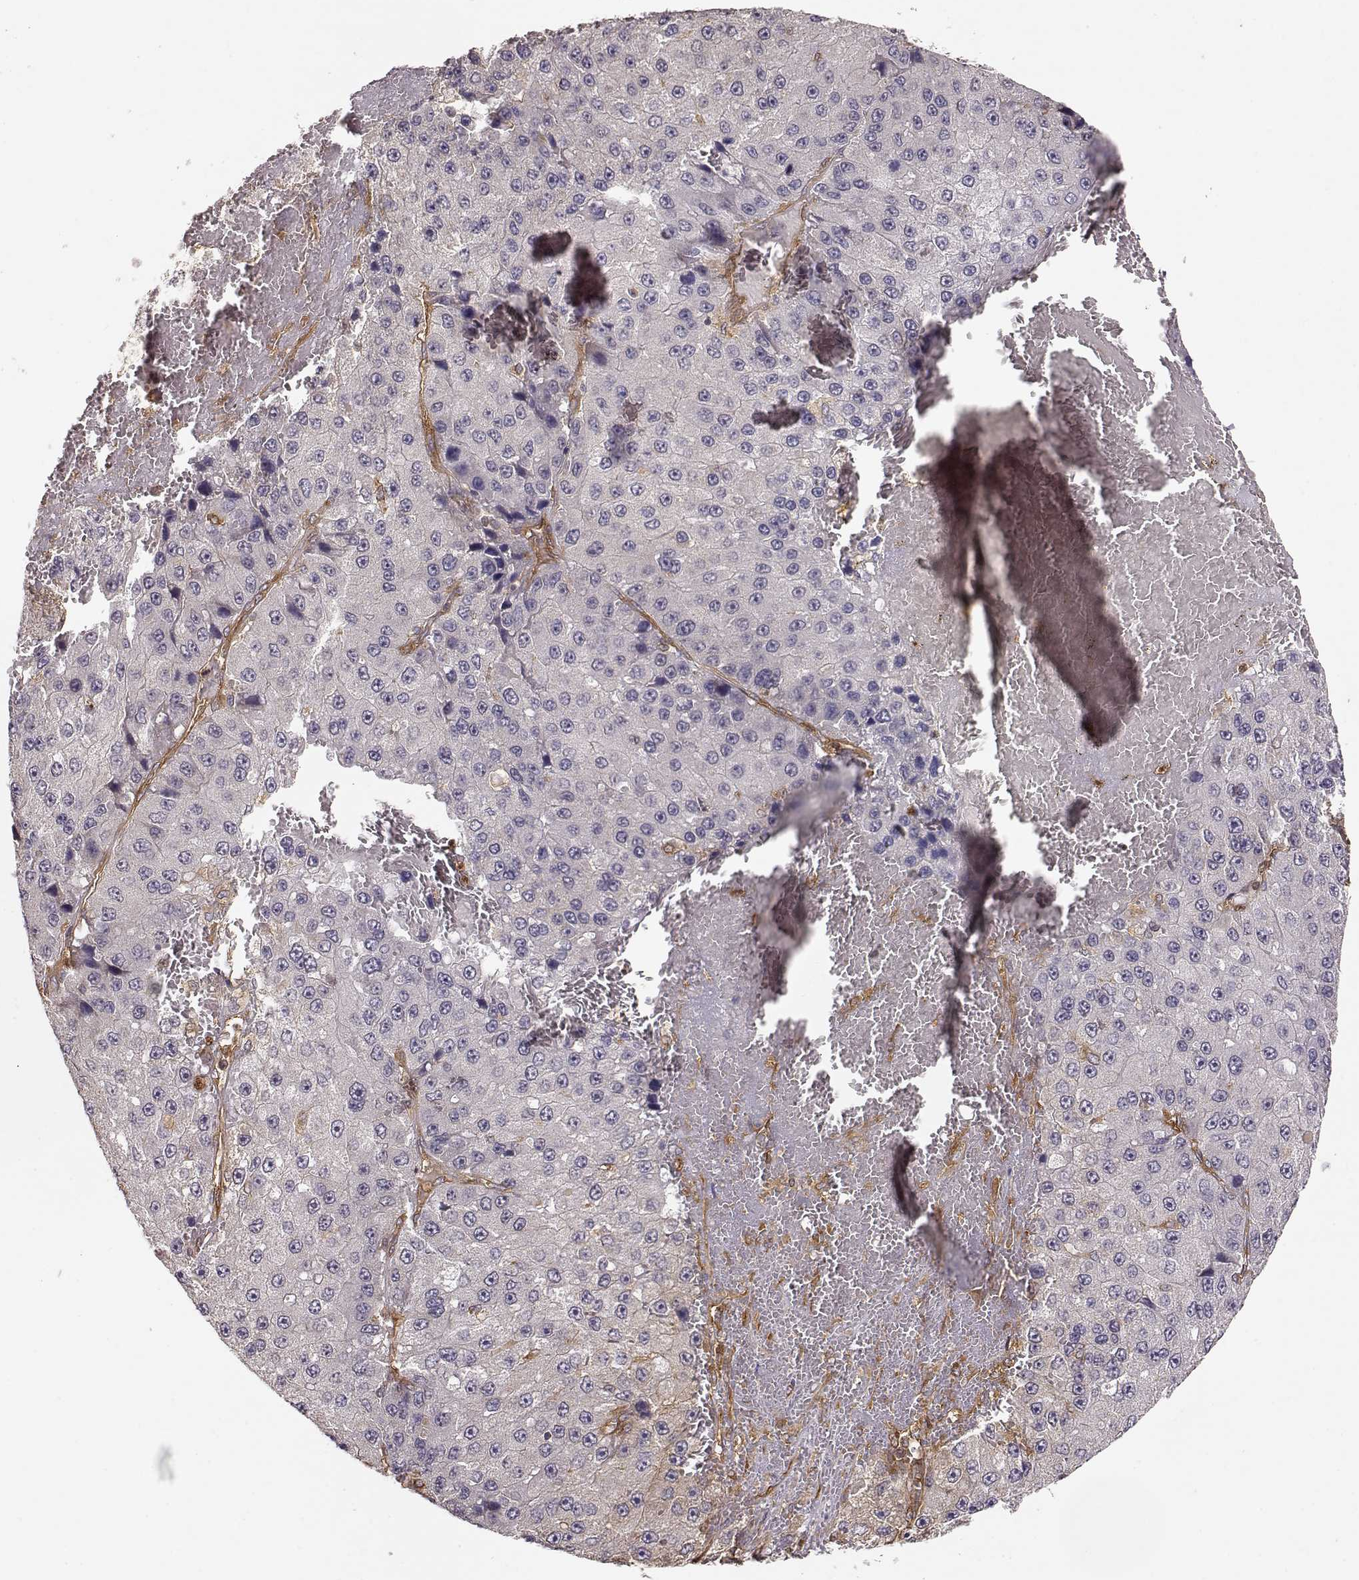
{"staining": {"intensity": "negative", "quantity": "none", "location": "none"}, "tissue": "liver cancer", "cell_type": "Tumor cells", "image_type": "cancer", "snomed": [{"axis": "morphology", "description": "Carcinoma, Hepatocellular, NOS"}, {"axis": "topography", "description": "Liver"}], "caption": "The immunohistochemistry (IHC) image has no significant expression in tumor cells of liver cancer tissue.", "gene": "ARHGEF2", "patient": {"sex": "female", "age": 73}}